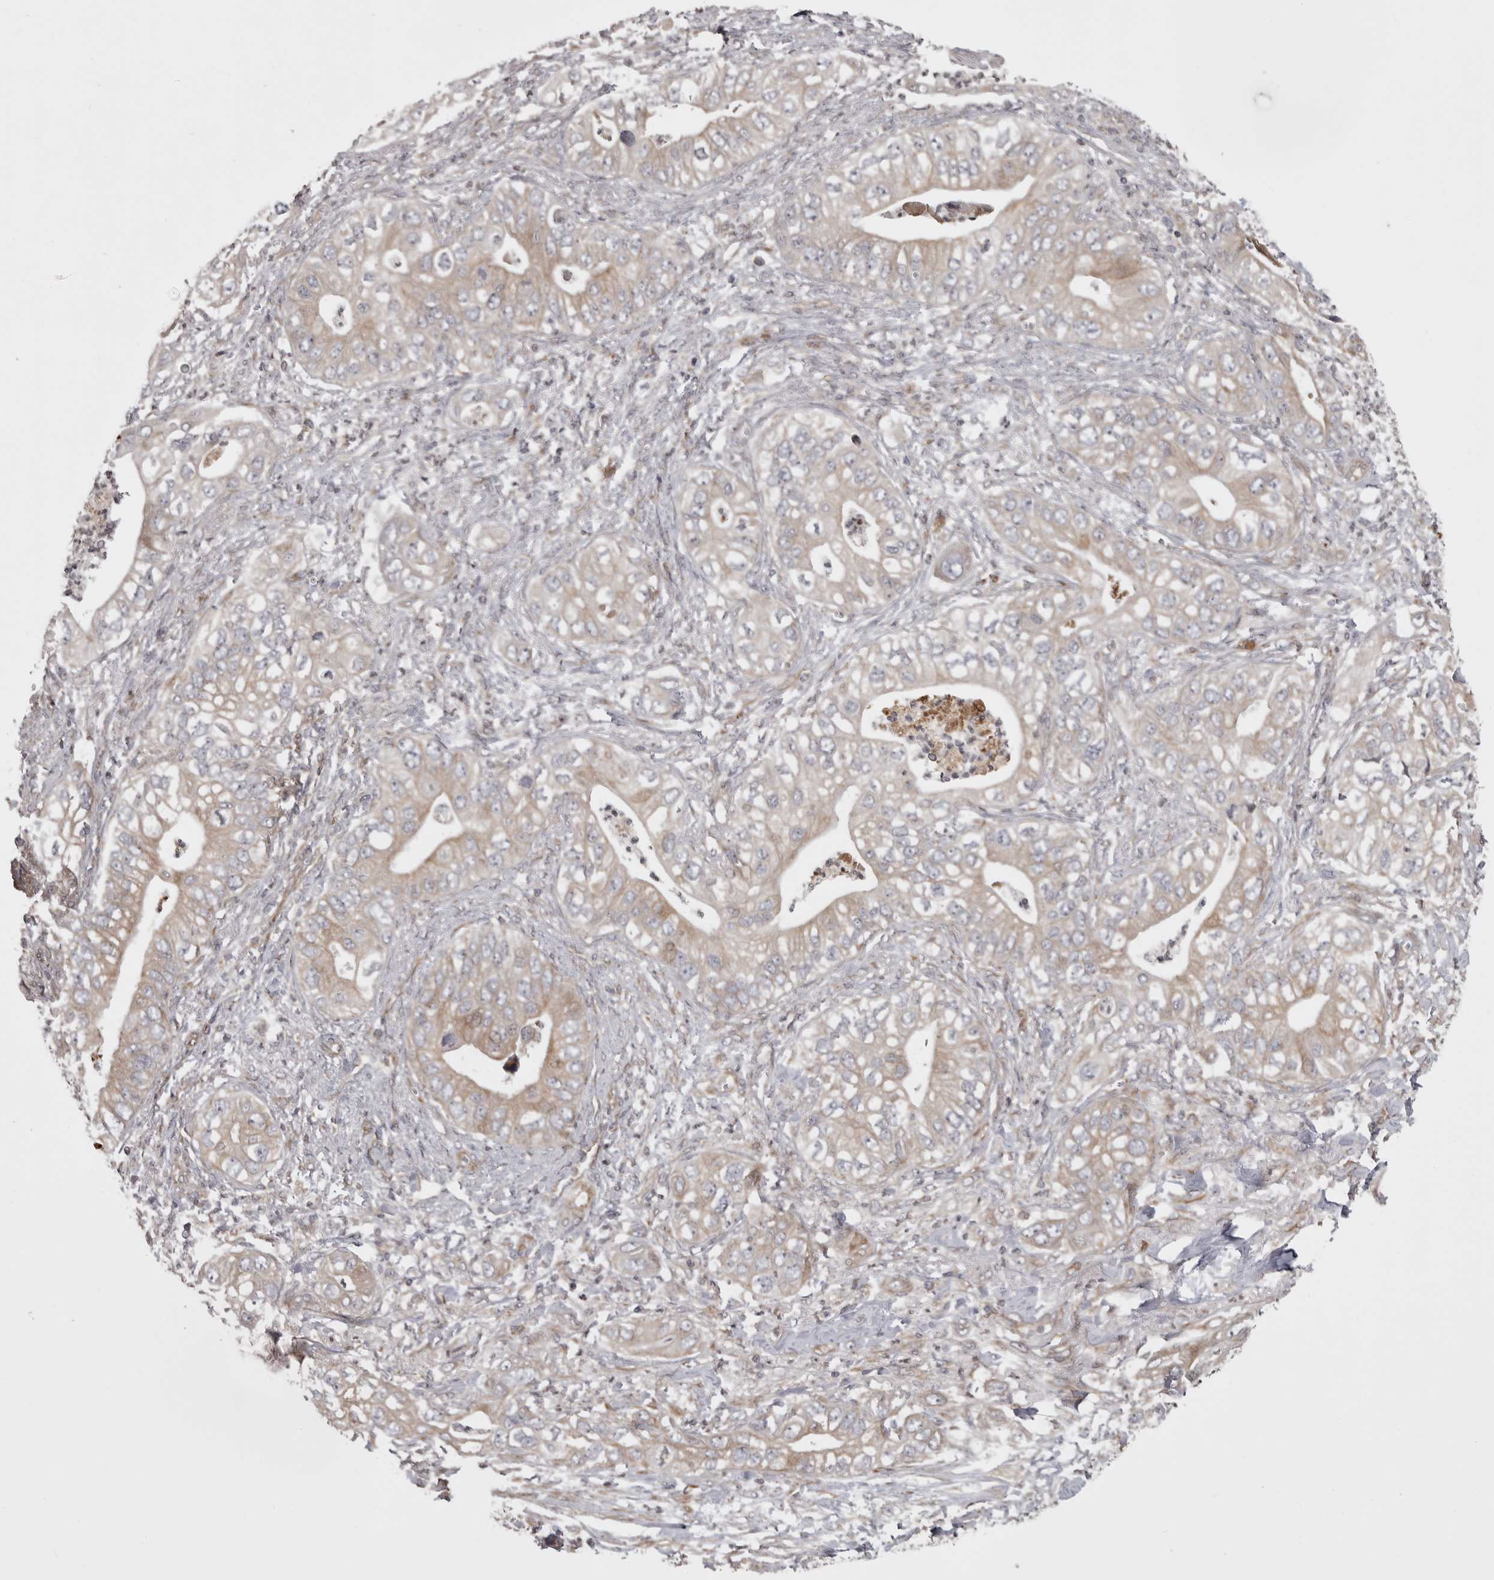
{"staining": {"intensity": "weak", "quantity": ">75%", "location": "cytoplasmic/membranous"}, "tissue": "pancreatic cancer", "cell_type": "Tumor cells", "image_type": "cancer", "snomed": [{"axis": "morphology", "description": "Adenocarcinoma, NOS"}, {"axis": "topography", "description": "Pancreas"}], "caption": "High-magnification brightfield microscopy of adenocarcinoma (pancreatic) stained with DAB (brown) and counterstained with hematoxylin (blue). tumor cells exhibit weak cytoplasmic/membranous staining is identified in about>75% of cells.", "gene": "ZNRF1", "patient": {"sex": "female", "age": 78}}